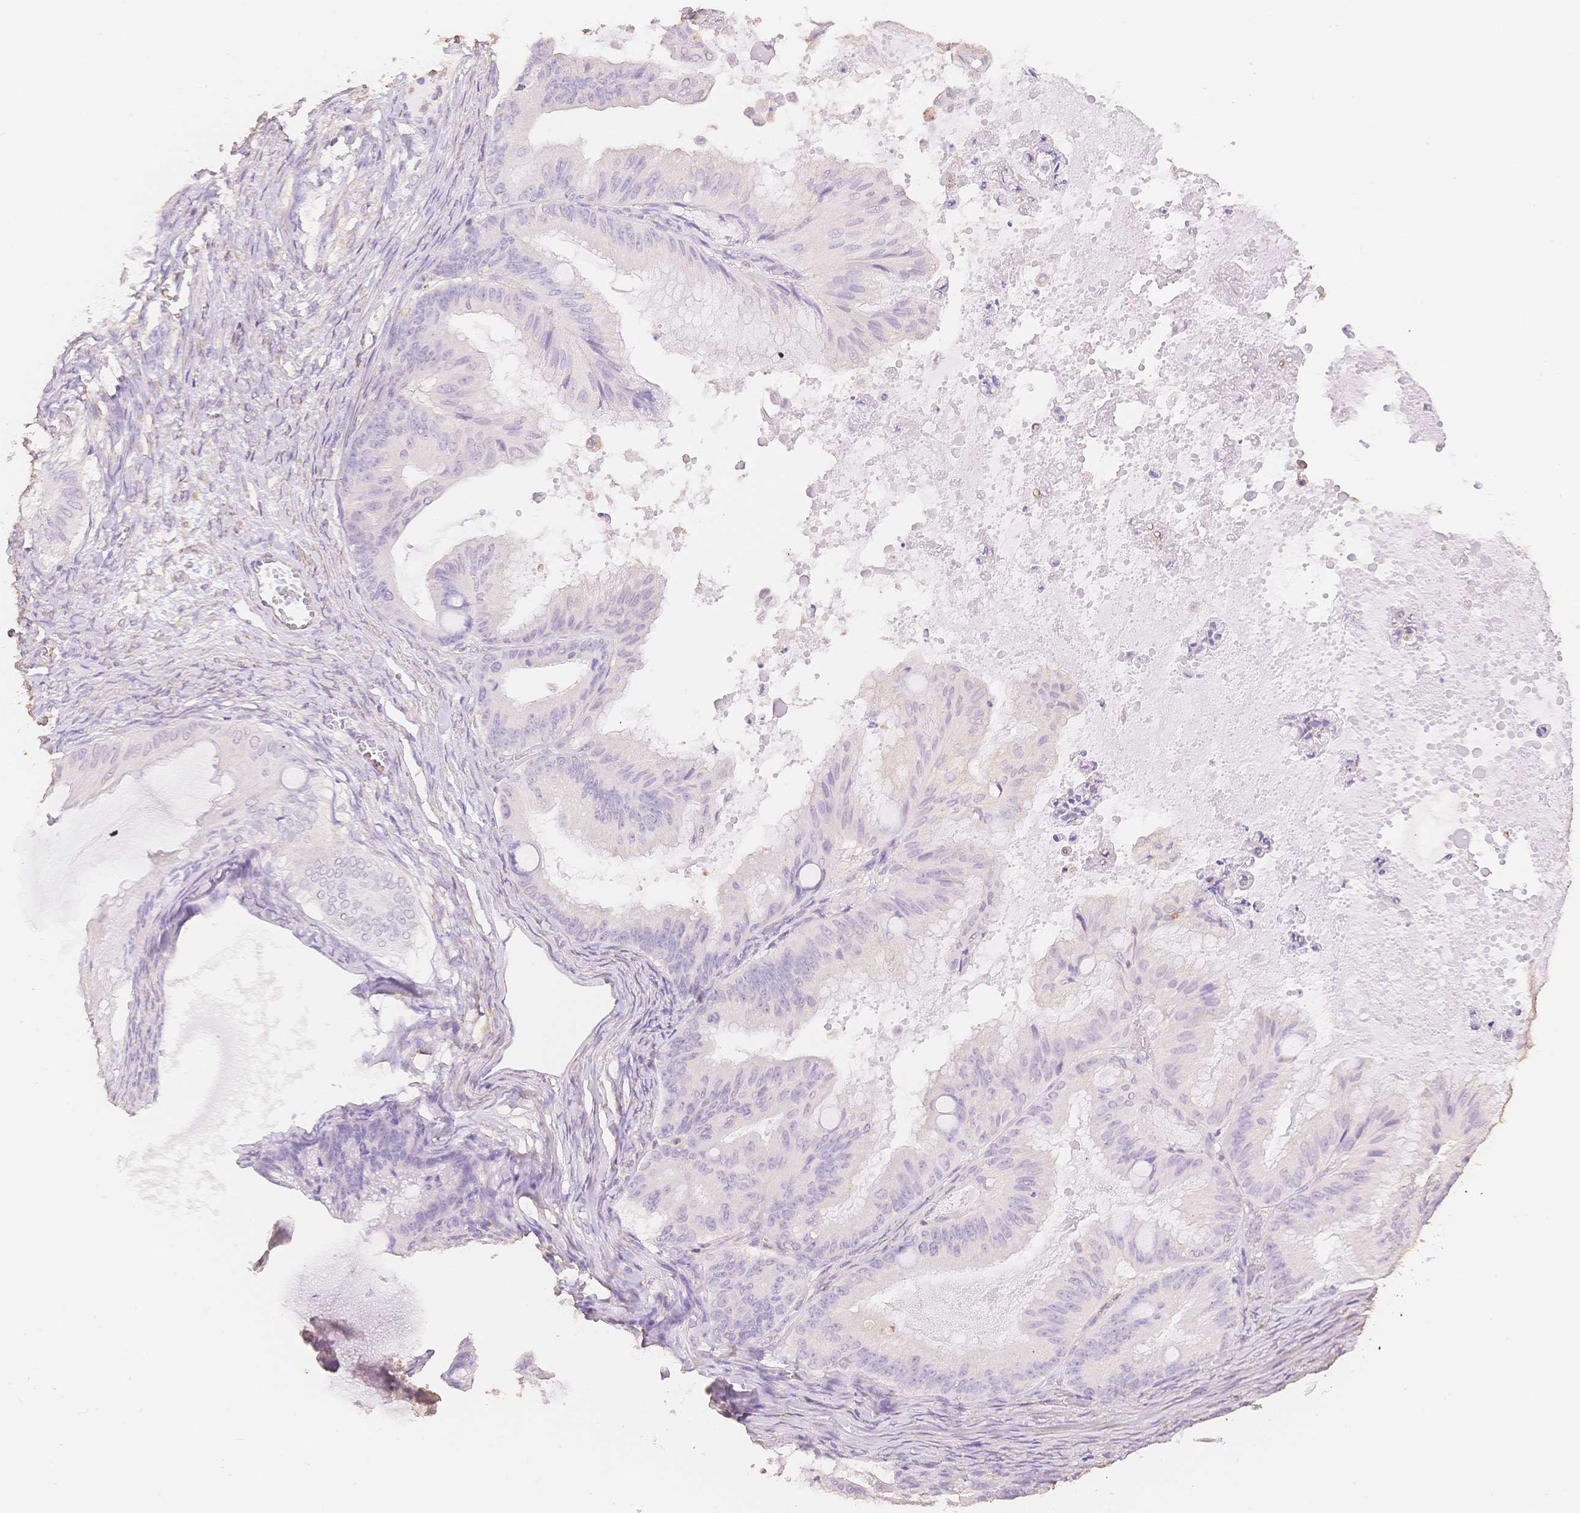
{"staining": {"intensity": "negative", "quantity": "none", "location": "none"}, "tissue": "ovarian cancer", "cell_type": "Tumor cells", "image_type": "cancer", "snomed": [{"axis": "morphology", "description": "Cystadenocarcinoma, mucinous, NOS"}, {"axis": "topography", "description": "Ovary"}], "caption": "DAB (3,3'-diaminobenzidine) immunohistochemical staining of mucinous cystadenocarcinoma (ovarian) demonstrates no significant expression in tumor cells.", "gene": "MBOAT7", "patient": {"sex": "female", "age": 71}}